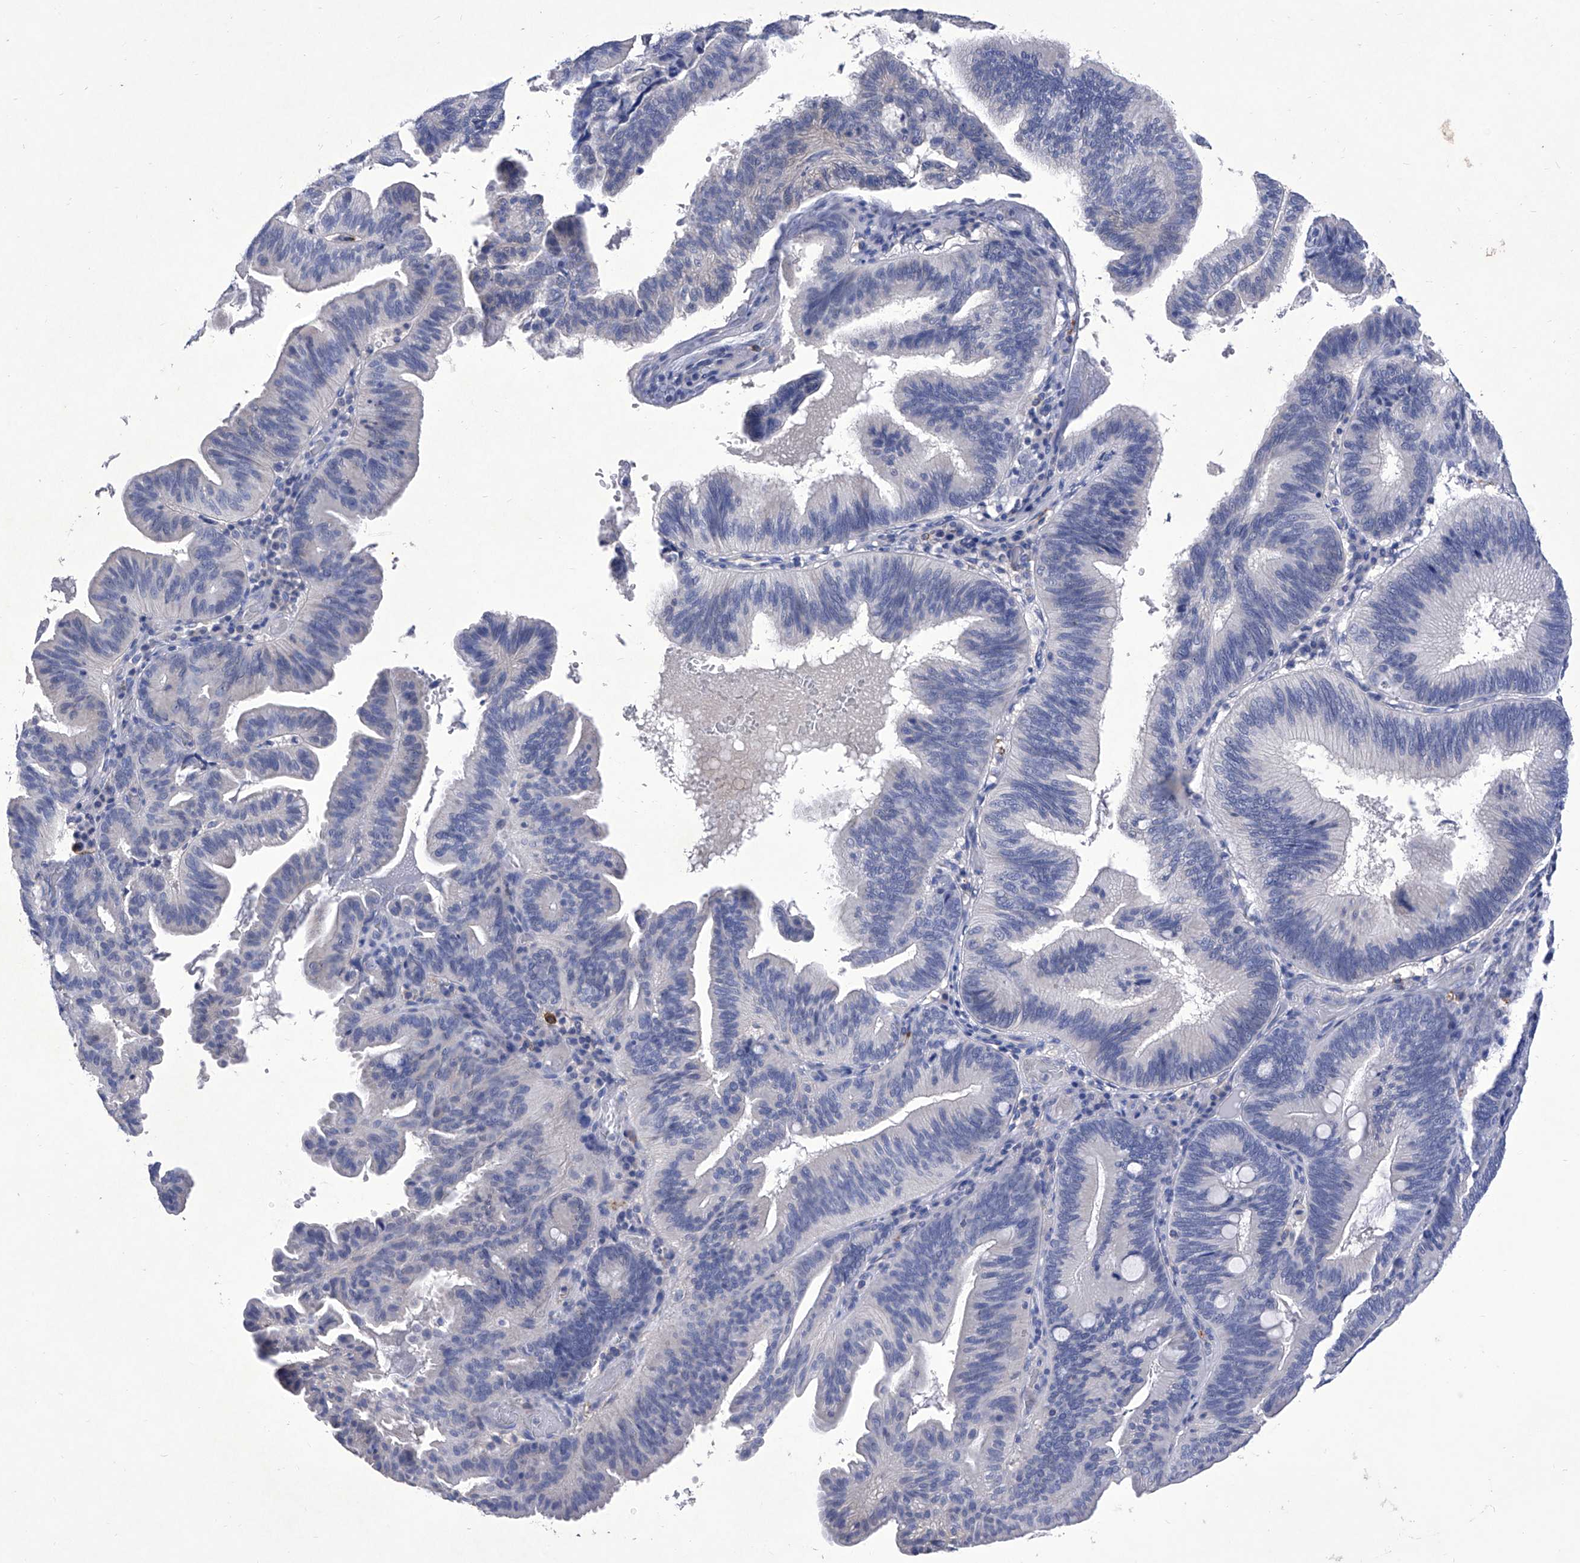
{"staining": {"intensity": "negative", "quantity": "none", "location": "none"}, "tissue": "pancreatic cancer", "cell_type": "Tumor cells", "image_type": "cancer", "snomed": [{"axis": "morphology", "description": "Adenocarcinoma, NOS"}, {"axis": "topography", "description": "Pancreas"}], "caption": "Protein analysis of pancreatic cancer displays no significant staining in tumor cells.", "gene": "IFNL2", "patient": {"sex": "male", "age": 82}}